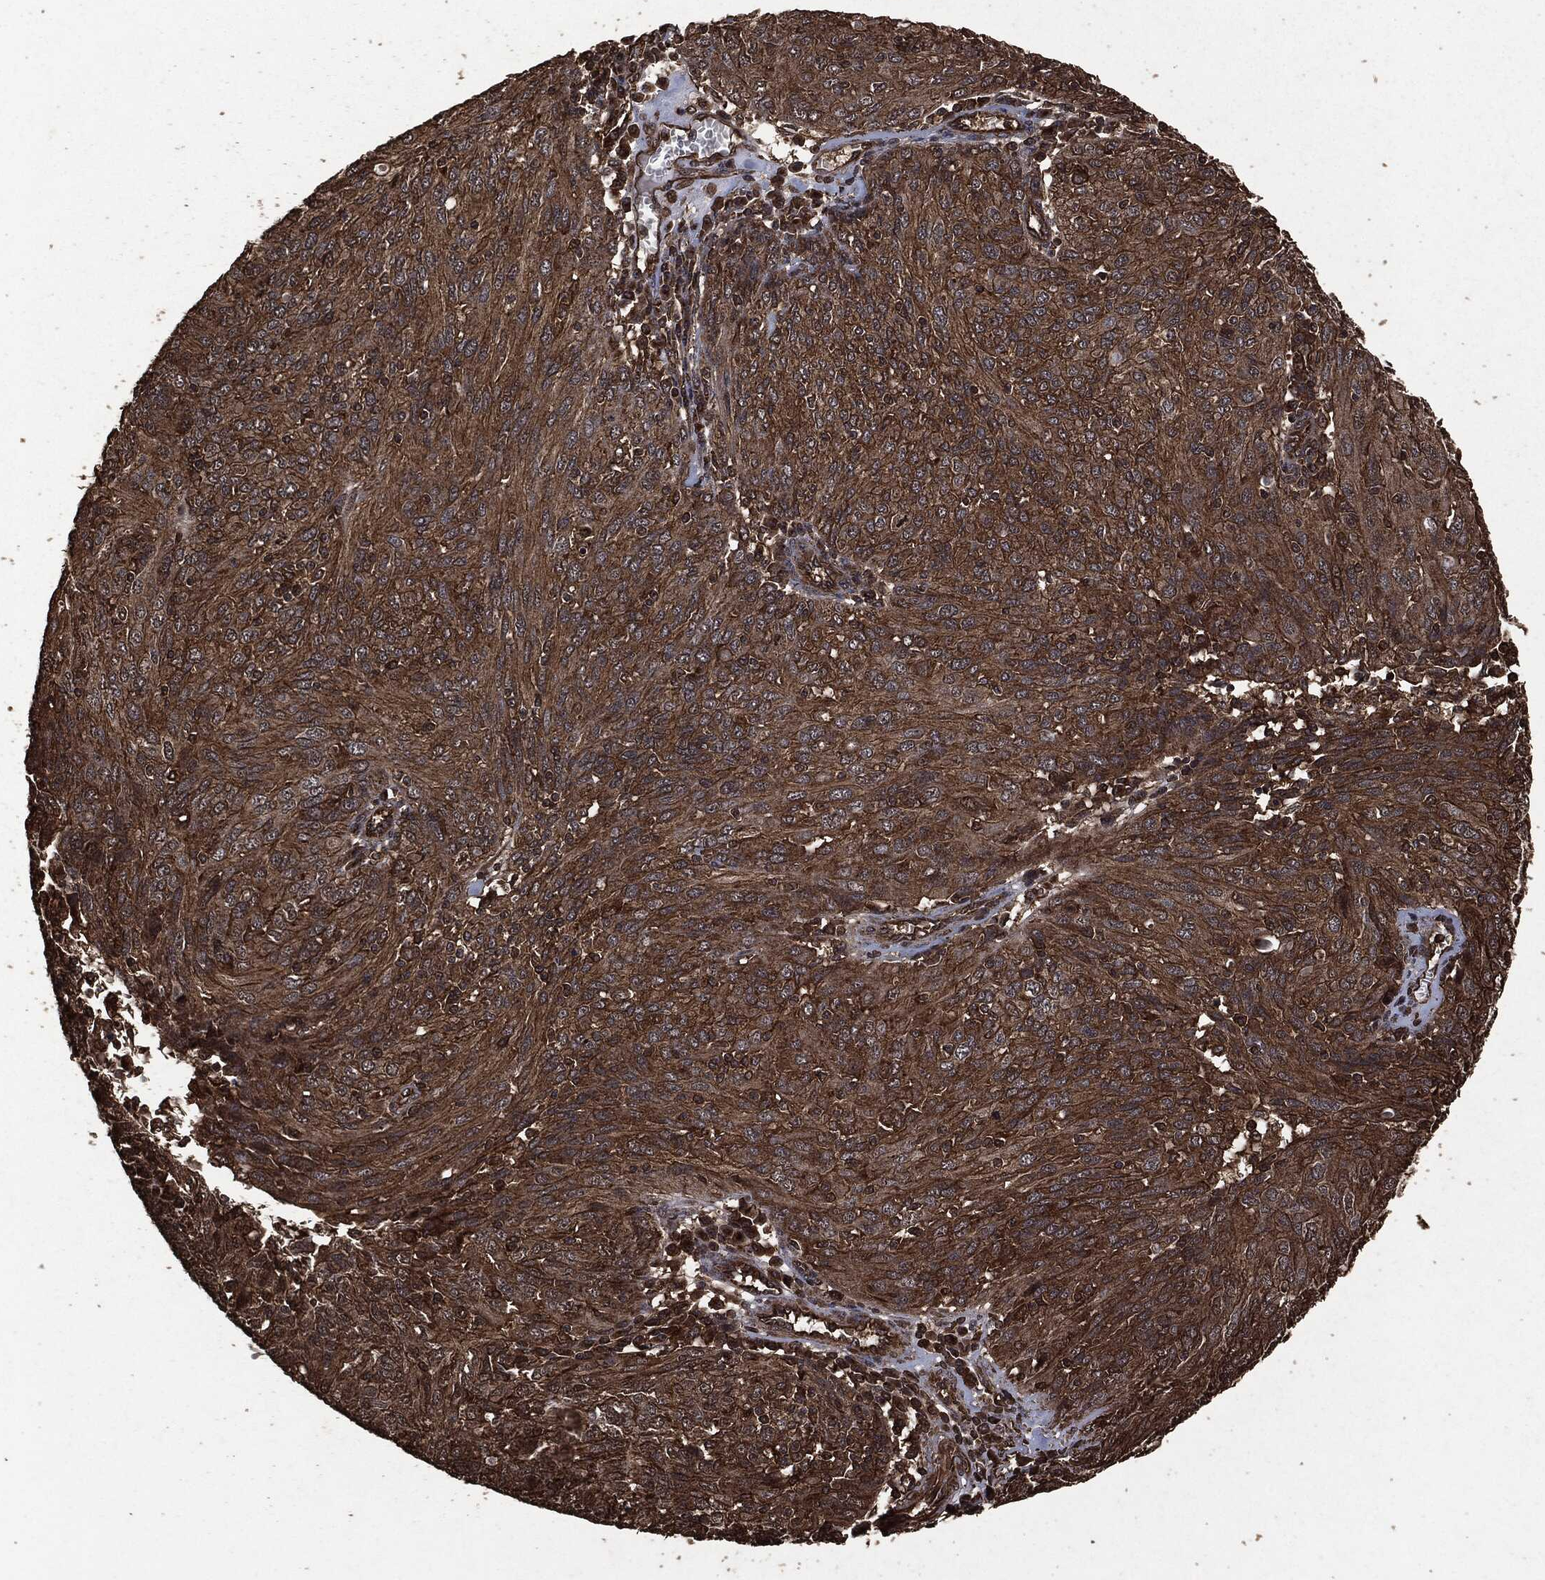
{"staining": {"intensity": "strong", "quantity": "25%-75%", "location": "cytoplasmic/membranous"}, "tissue": "ovarian cancer", "cell_type": "Tumor cells", "image_type": "cancer", "snomed": [{"axis": "morphology", "description": "Carcinoma, endometroid"}, {"axis": "topography", "description": "Ovary"}], "caption": "The immunohistochemical stain shows strong cytoplasmic/membranous expression in tumor cells of endometroid carcinoma (ovarian) tissue. The staining was performed using DAB, with brown indicating positive protein expression. Nuclei are stained blue with hematoxylin.", "gene": "HRAS", "patient": {"sex": "female", "age": 50}}